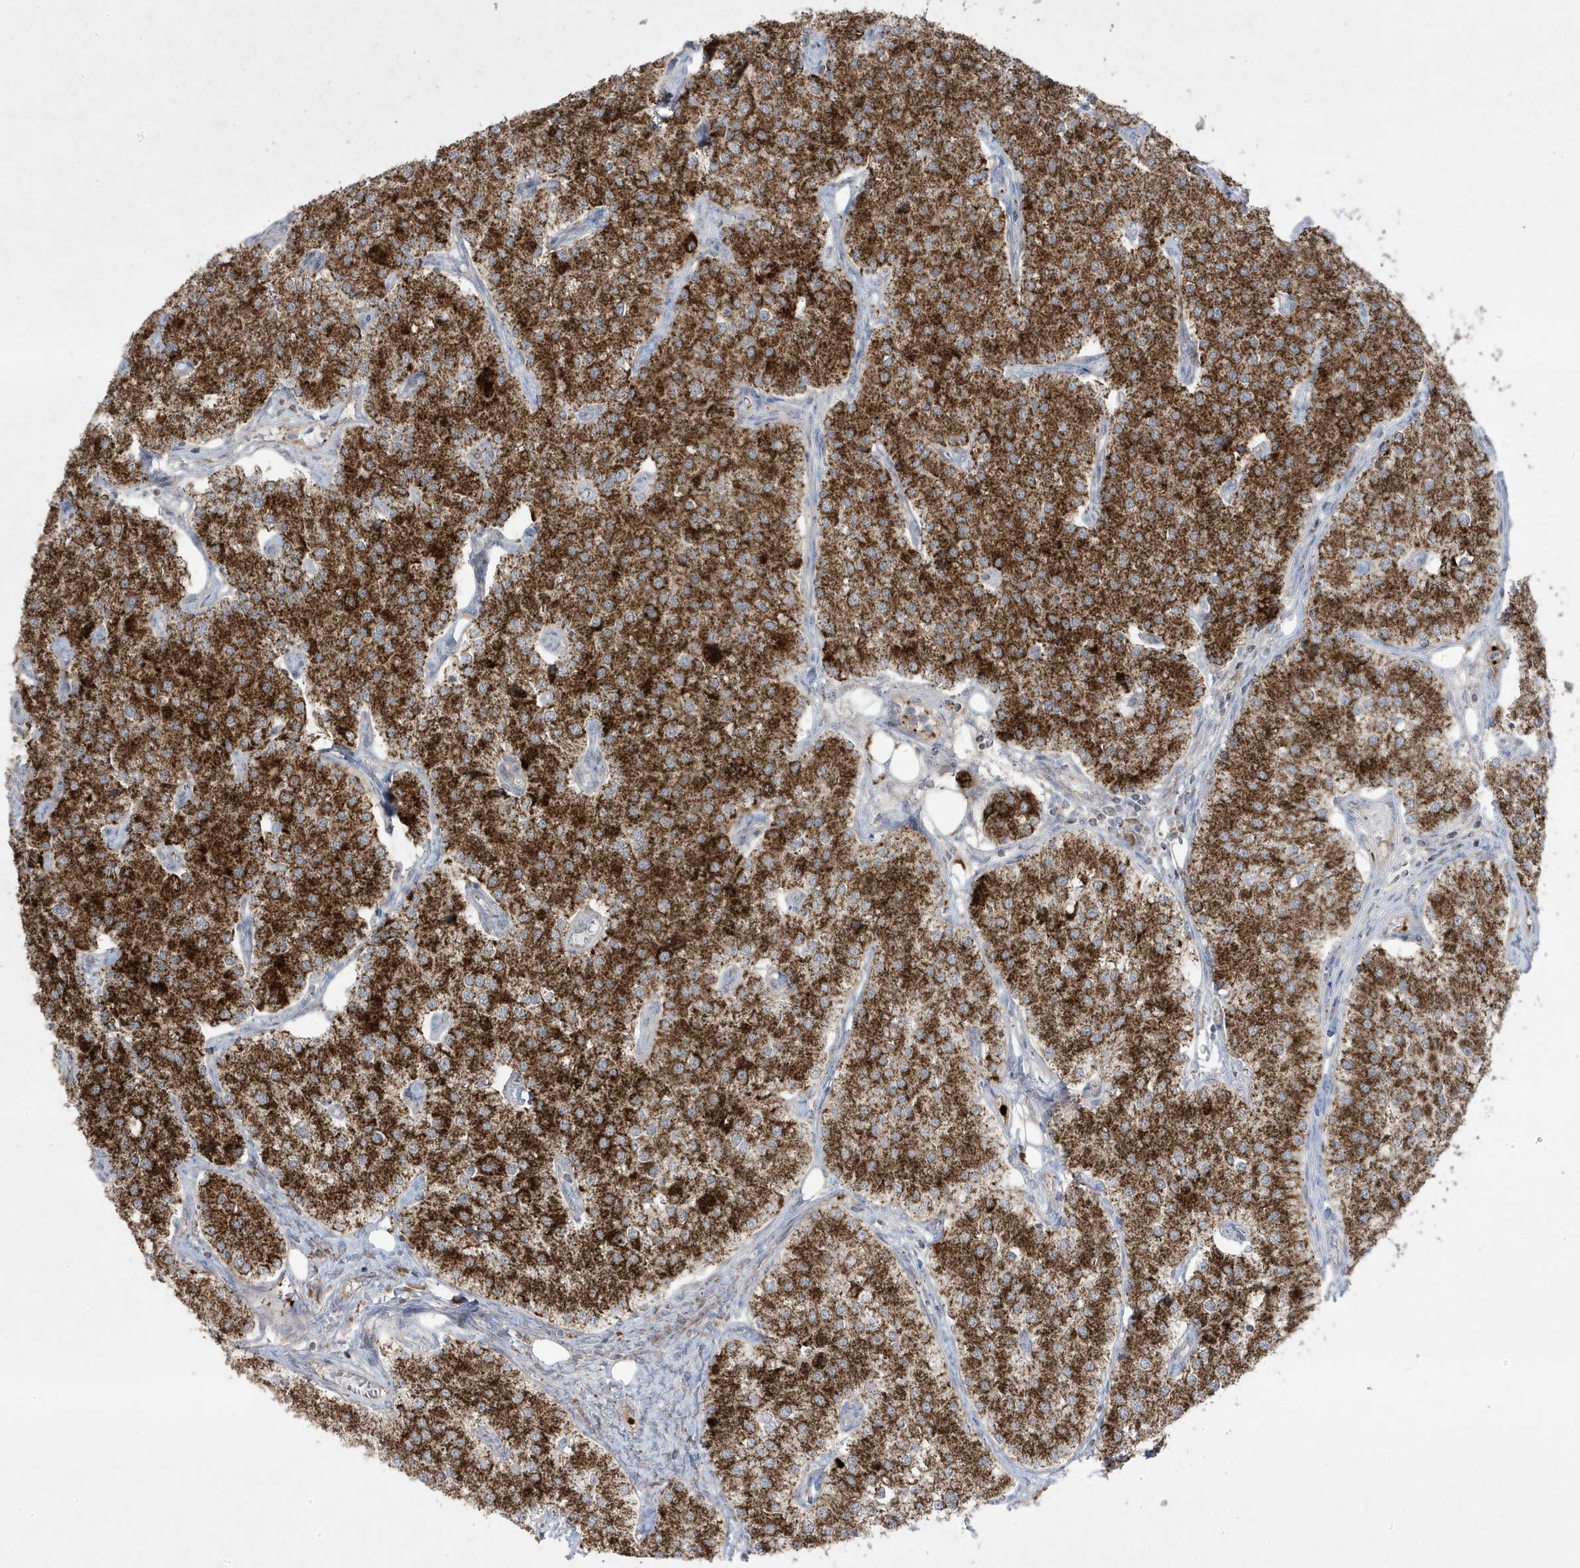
{"staining": {"intensity": "strong", "quantity": ">75%", "location": "cytoplasmic/membranous"}, "tissue": "carcinoid", "cell_type": "Tumor cells", "image_type": "cancer", "snomed": [{"axis": "morphology", "description": "Carcinoid, malignant, NOS"}, {"axis": "topography", "description": "Colon"}], "caption": "Carcinoid (malignant) was stained to show a protein in brown. There is high levels of strong cytoplasmic/membranous expression in about >75% of tumor cells.", "gene": "ADAMTSL3", "patient": {"sex": "female", "age": 52}}